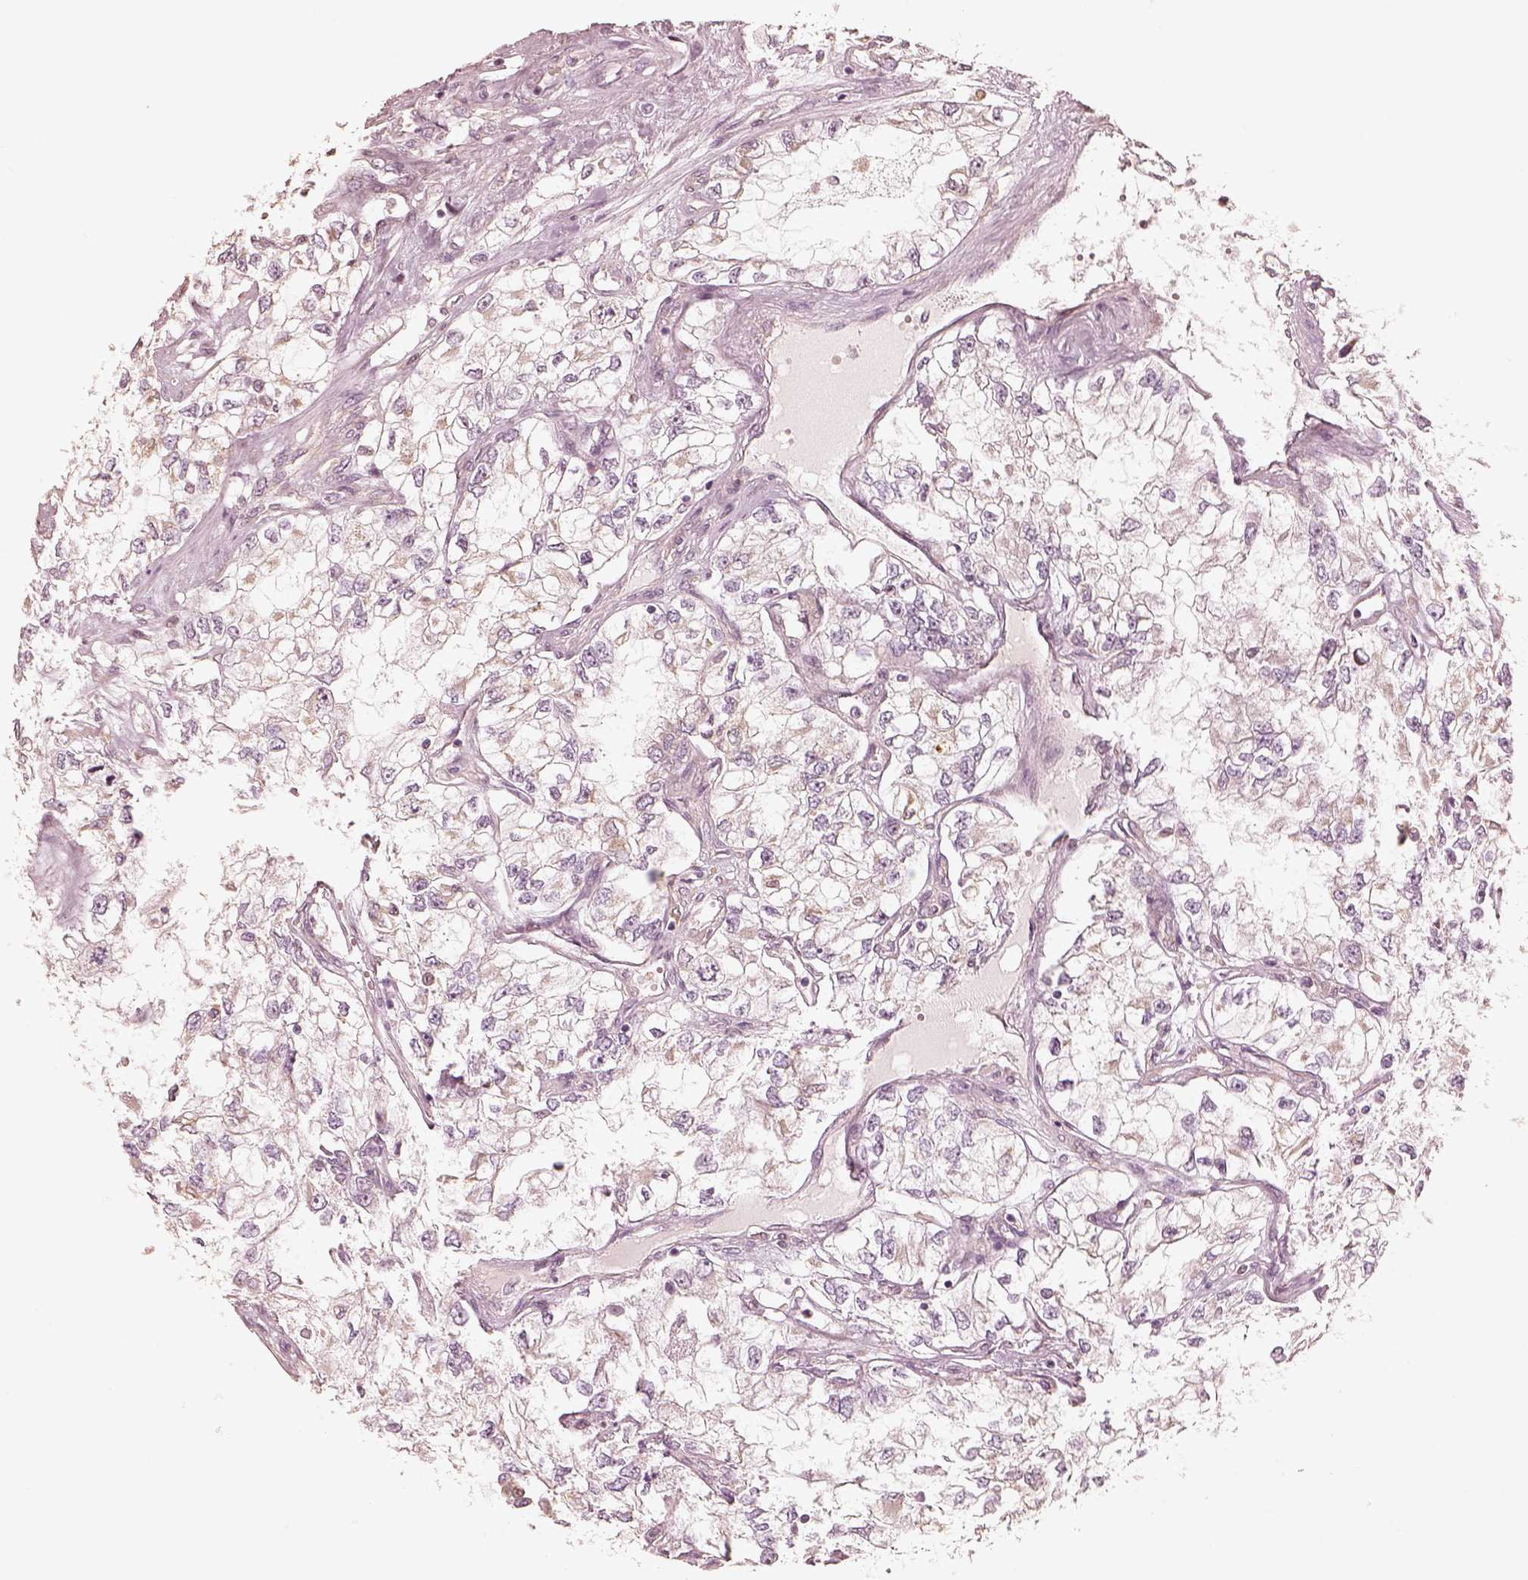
{"staining": {"intensity": "weak", "quantity": ">75%", "location": "cytoplasmic/membranous"}, "tissue": "renal cancer", "cell_type": "Tumor cells", "image_type": "cancer", "snomed": [{"axis": "morphology", "description": "Adenocarcinoma, NOS"}, {"axis": "topography", "description": "Kidney"}], "caption": "Brown immunohistochemical staining in human renal adenocarcinoma exhibits weak cytoplasmic/membranous positivity in about >75% of tumor cells. The protein is stained brown, and the nuclei are stained in blue (DAB (3,3'-diaminobenzidine) IHC with brightfield microscopy, high magnification).", "gene": "WLS", "patient": {"sex": "female", "age": 59}}